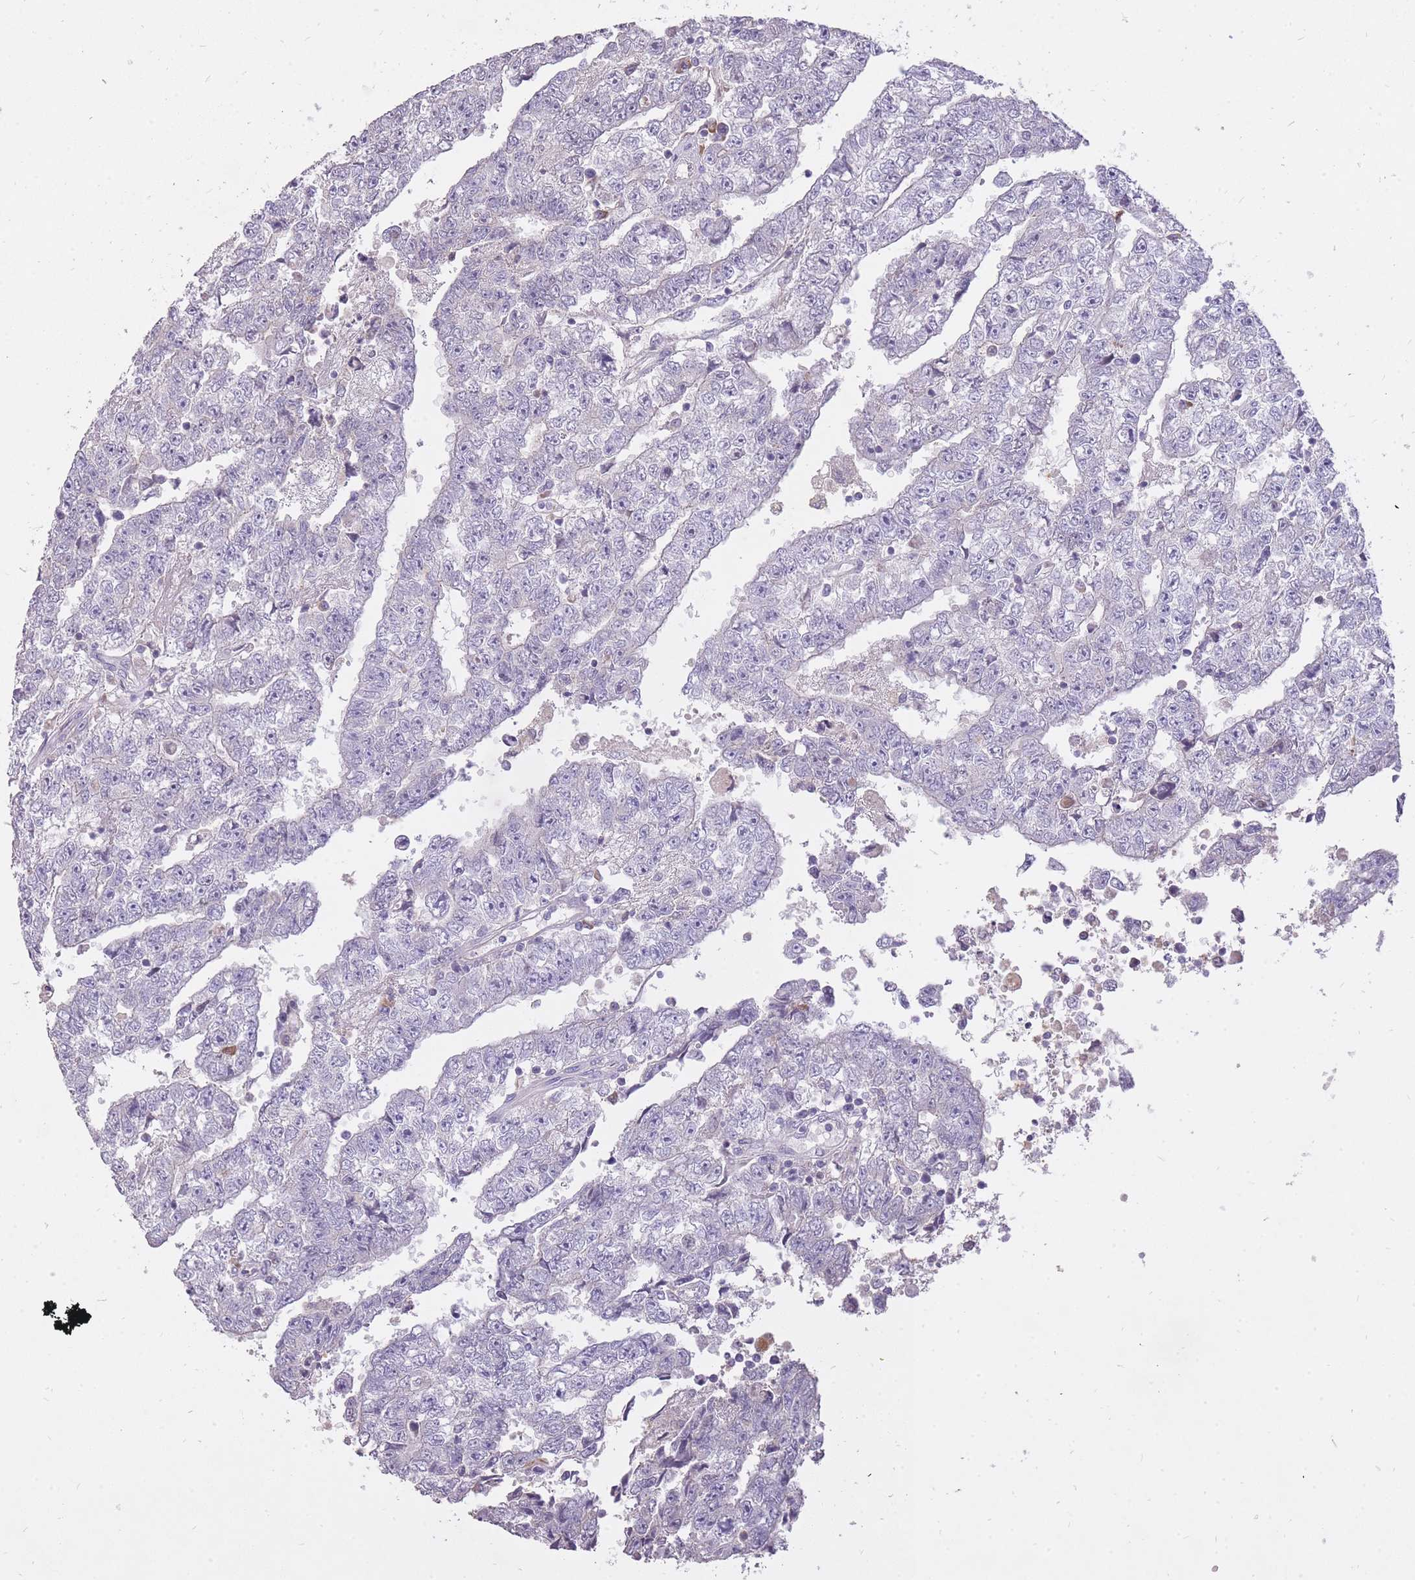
{"staining": {"intensity": "negative", "quantity": "none", "location": "none"}, "tissue": "testis cancer", "cell_type": "Tumor cells", "image_type": "cancer", "snomed": [{"axis": "morphology", "description": "Carcinoma, Embryonal, NOS"}, {"axis": "topography", "description": "Testis"}], "caption": "IHC image of neoplastic tissue: human testis cancer stained with DAB shows no significant protein positivity in tumor cells.", "gene": "FRG2C", "patient": {"sex": "male", "age": 25}}